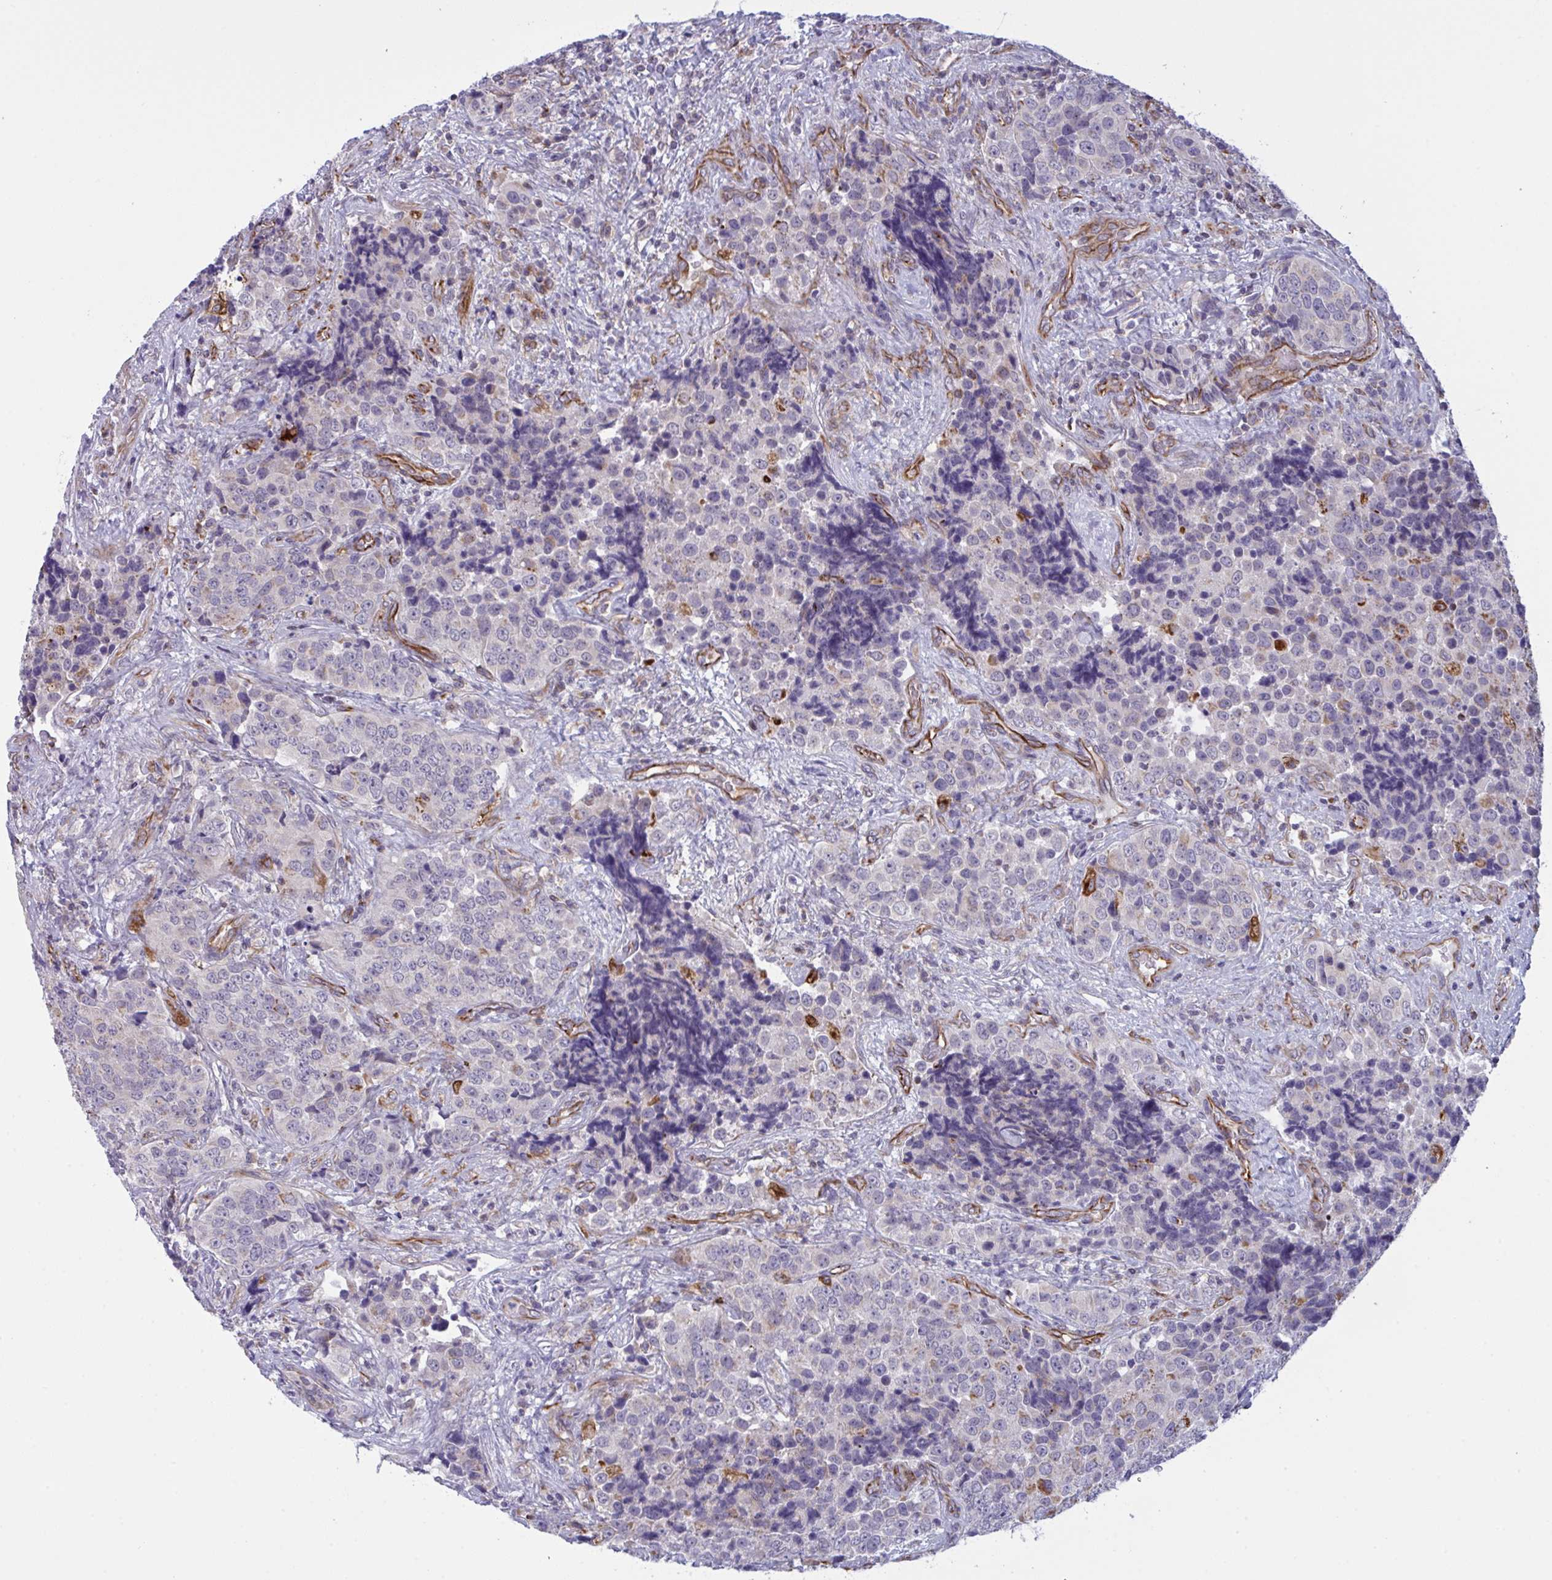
{"staining": {"intensity": "negative", "quantity": "none", "location": "none"}, "tissue": "urothelial cancer", "cell_type": "Tumor cells", "image_type": "cancer", "snomed": [{"axis": "morphology", "description": "Urothelial carcinoma, NOS"}, {"axis": "topography", "description": "Urinary bladder"}], "caption": "IHC micrograph of neoplastic tissue: human transitional cell carcinoma stained with DAB shows no significant protein staining in tumor cells.", "gene": "DCBLD1", "patient": {"sex": "male", "age": 52}}